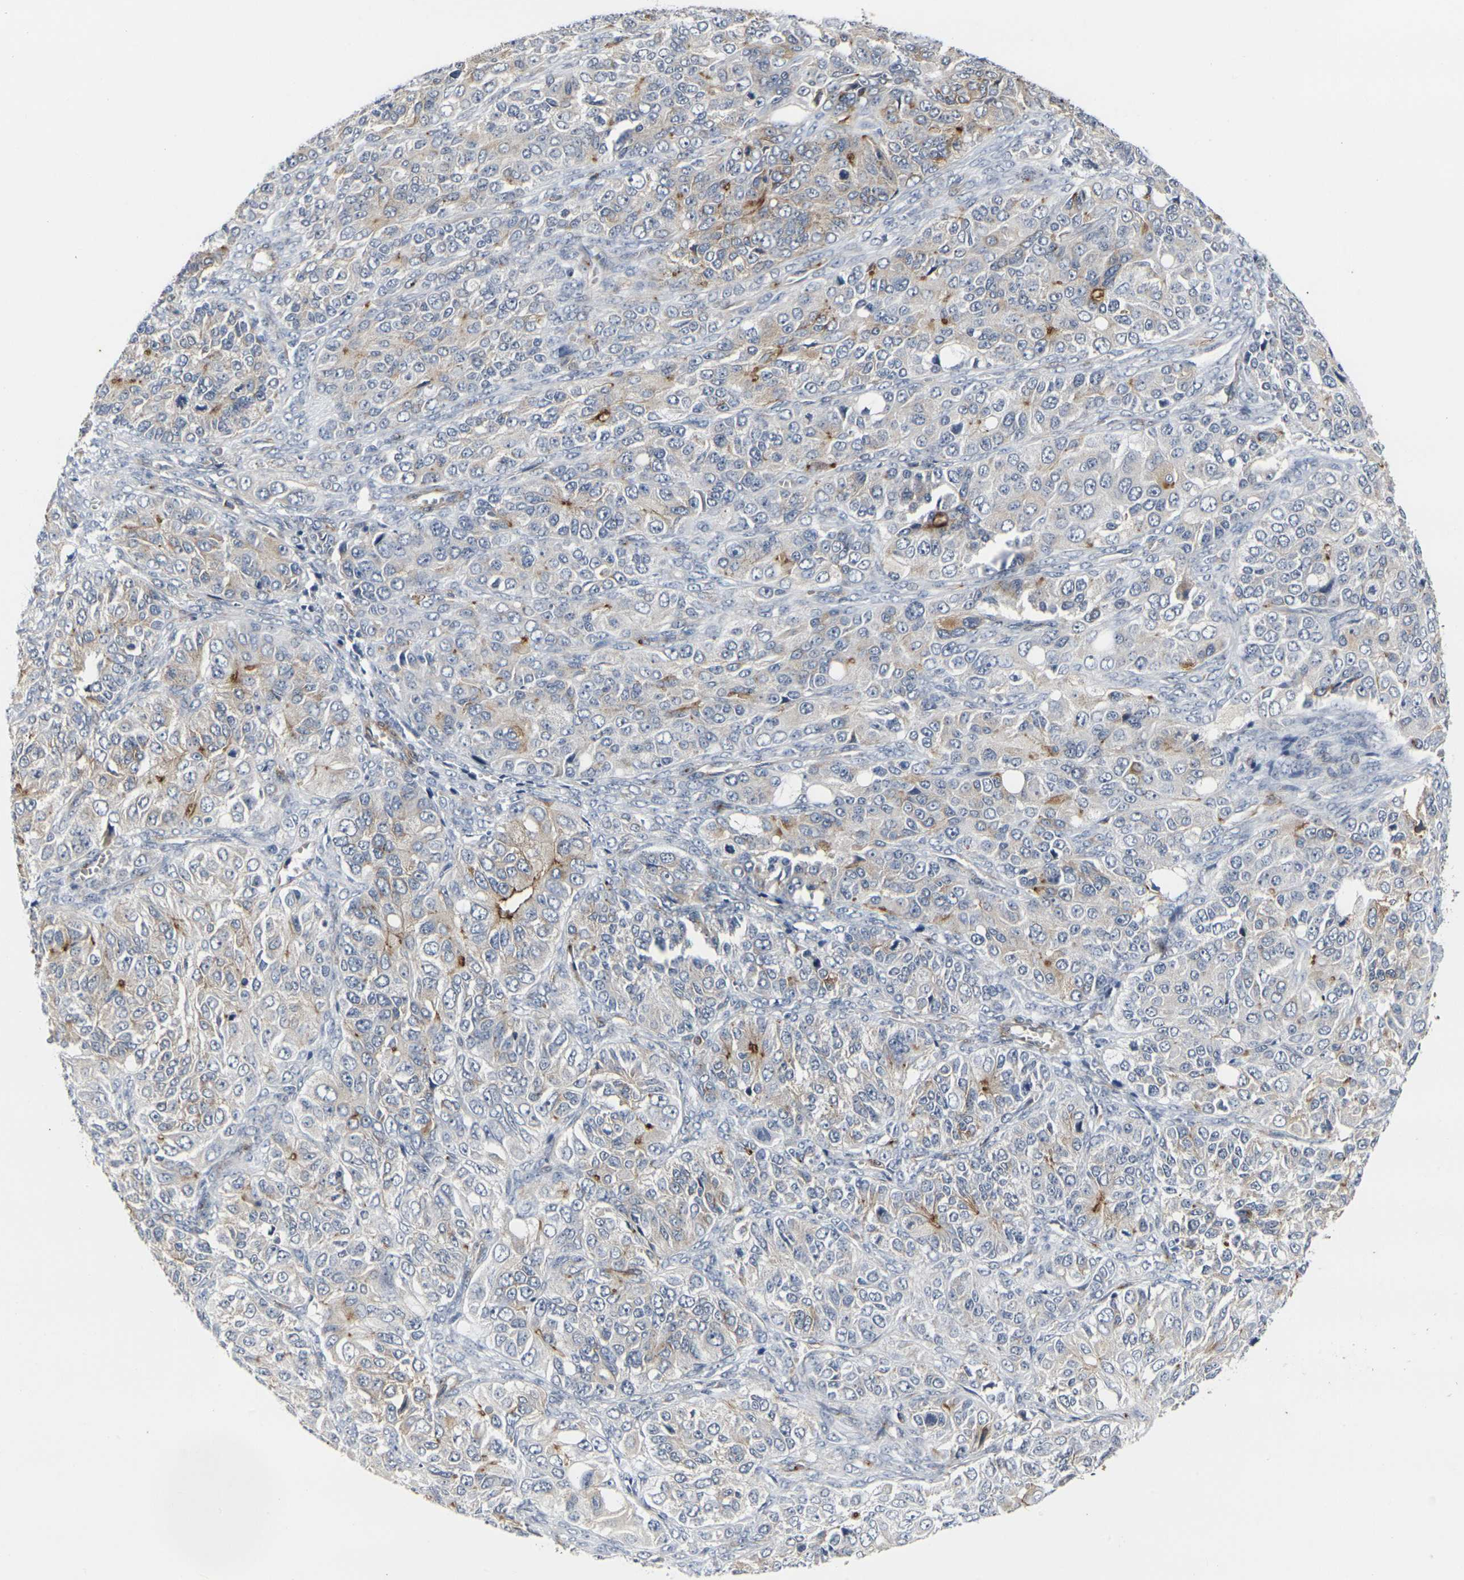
{"staining": {"intensity": "moderate", "quantity": "<25%", "location": "cytoplasmic/membranous"}, "tissue": "ovarian cancer", "cell_type": "Tumor cells", "image_type": "cancer", "snomed": [{"axis": "morphology", "description": "Carcinoma, endometroid"}, {"axis": "topography", "description": "Ovary"}], "caption": "Immunohistochemistry staining of ovarian cancer (endometroid carcinoma), which demonstrates low levels of moderate cytoplasmic/membranous staining in about <25% of tumor cells indicating moderate cytoplasmic/membranous protein positivity. The staining was performed using DAB (brown) for protein detection and nuclei were counterstained in hematoxylin (blue).", "gene": "MYOF", "patient": {"sex": "female", "age": 51}}